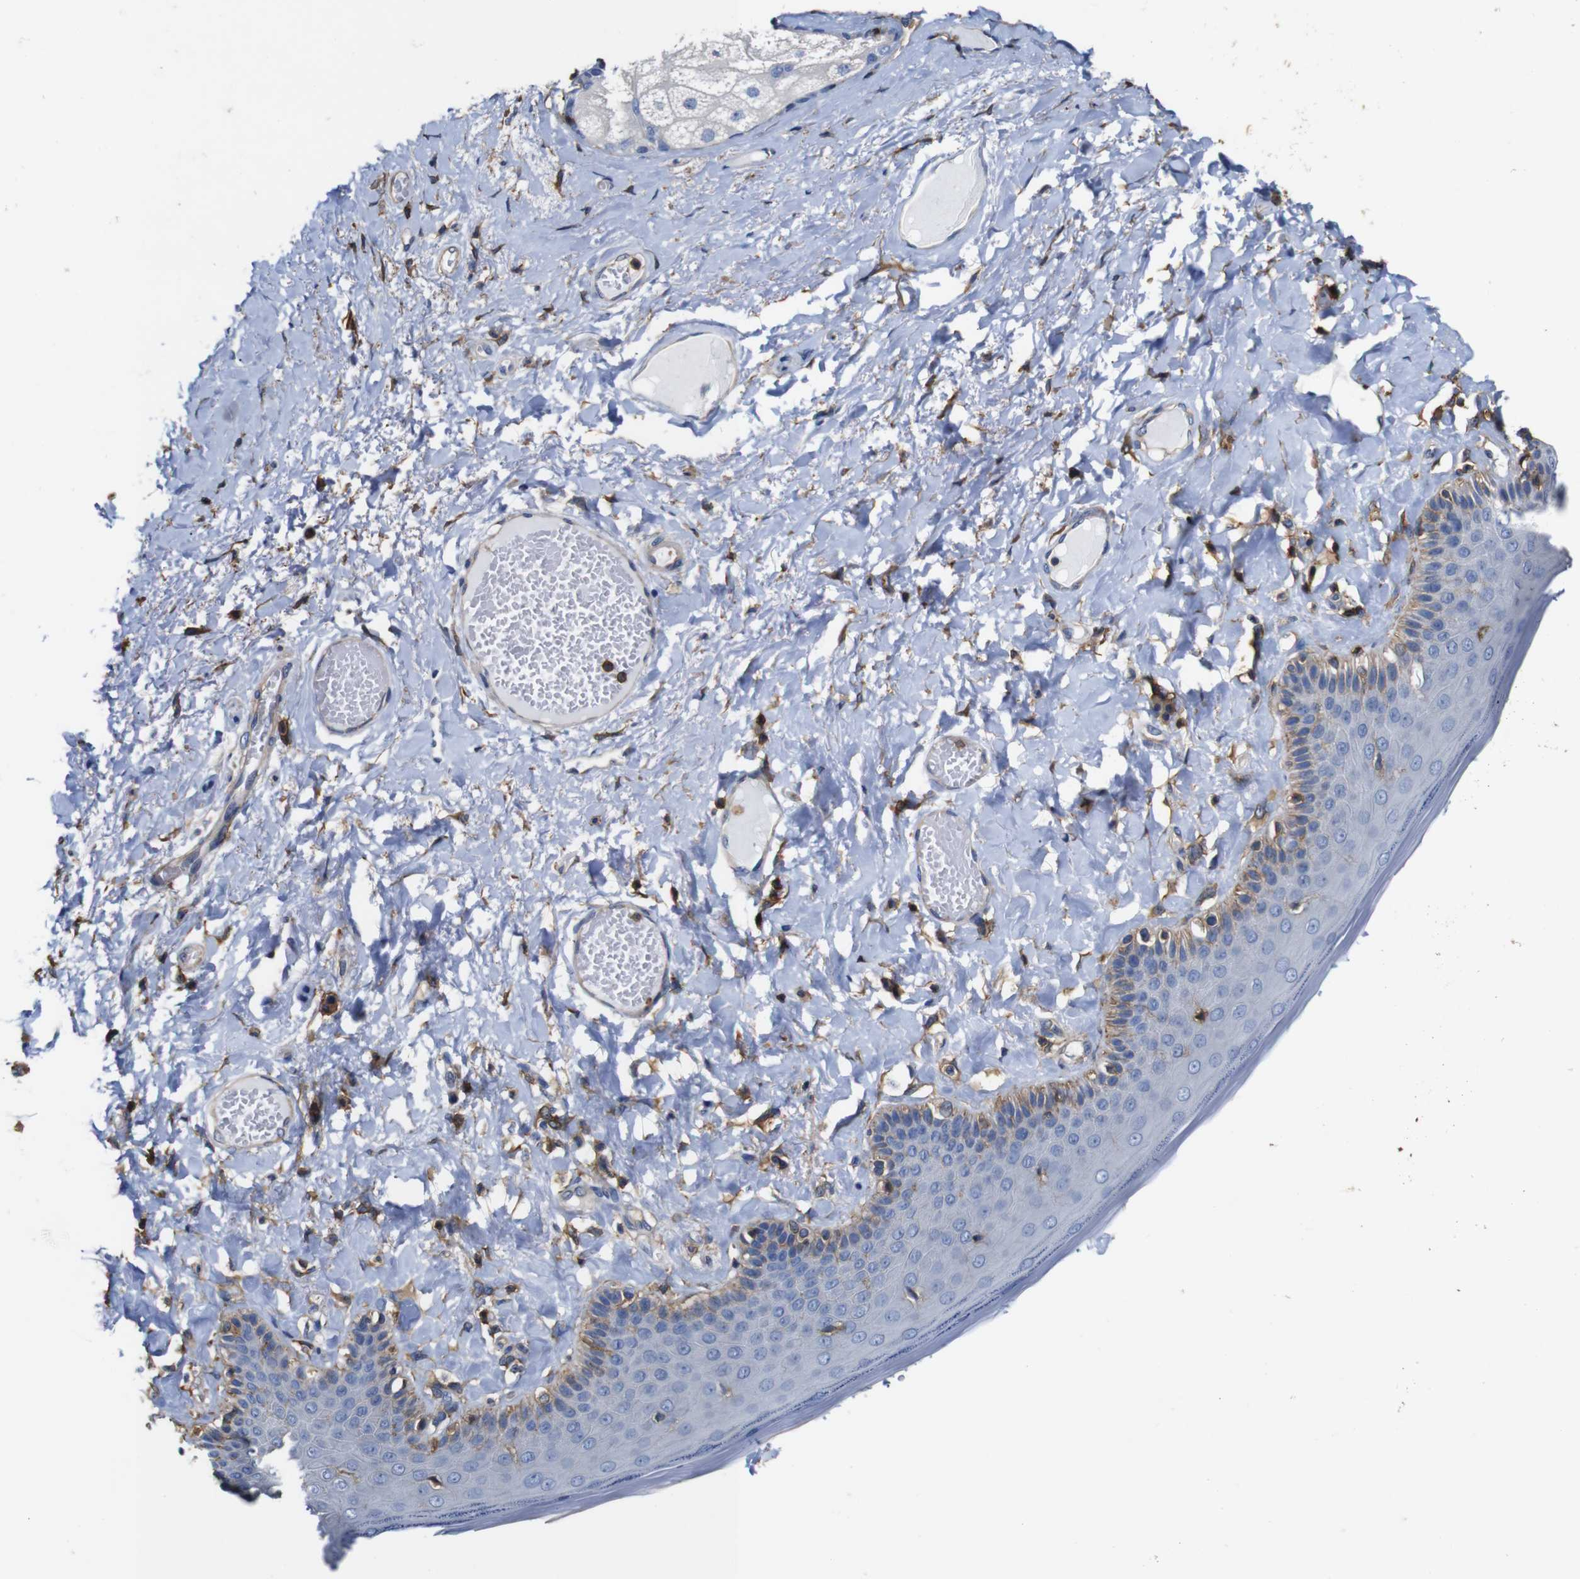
{"staining": {"intensity": "moderate", "quantity": "<25%", "location": "cytoplasmic/membranous"}, "tissue": "skin", "cell_type": "Epidermal cells", "image_type": "normal", "snomed": [{"axis": "morphology", "description": "Normal tissue, NOS"}, {"axis": "topography", "description": "Anal"}], "caption": "Human skin stained with a brown dye exhibits moderate cytoplasmic/membranous positive staining in about <25% of epidermal cells.", "gene": "PI4KA", "patient": {"sex": "male", "age": 69}}